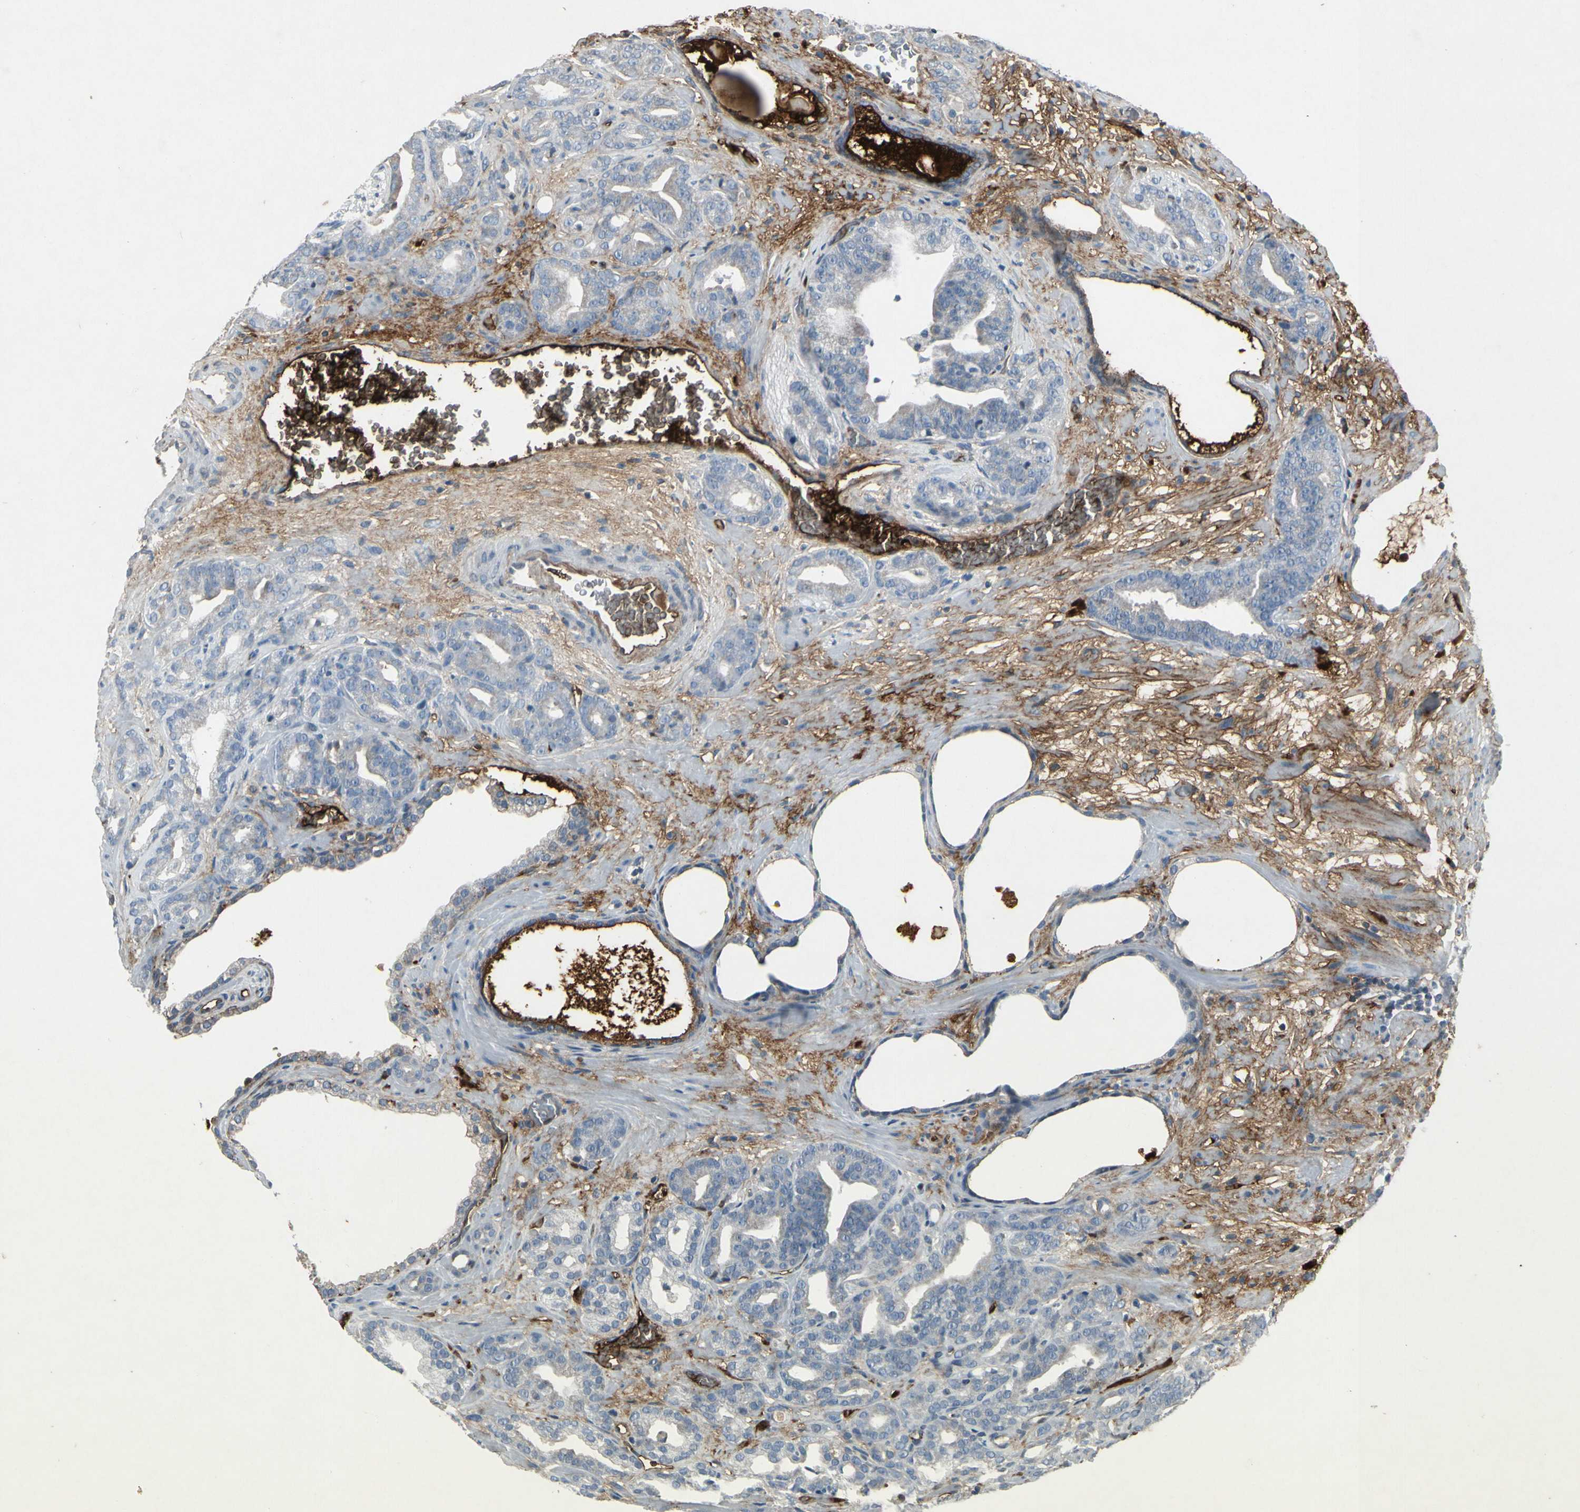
{"staining": {"intensity": "moderate", "quantity": "<25%", "location": "cytoplasmic/membranous"}, "tissue": "prostate cancer", "cell_type": "Tumor cells", "image_type": "cancer", "snomed": [{"axis": "morphology", "description": "Adenocarcinoma, Low grade"}, {"axis": "topography", "description": "Prostate"}], "caption": "IHC photomicrograph of human prostate low-grade adenocarcinoma stained for a protein (brown), which demonstrates low levels of moderate cytoplasmic/membranous expression in approximately <25% of tumor cells.", "gene": "IGHM", "patient": {"sex": "male", "age": 63}}